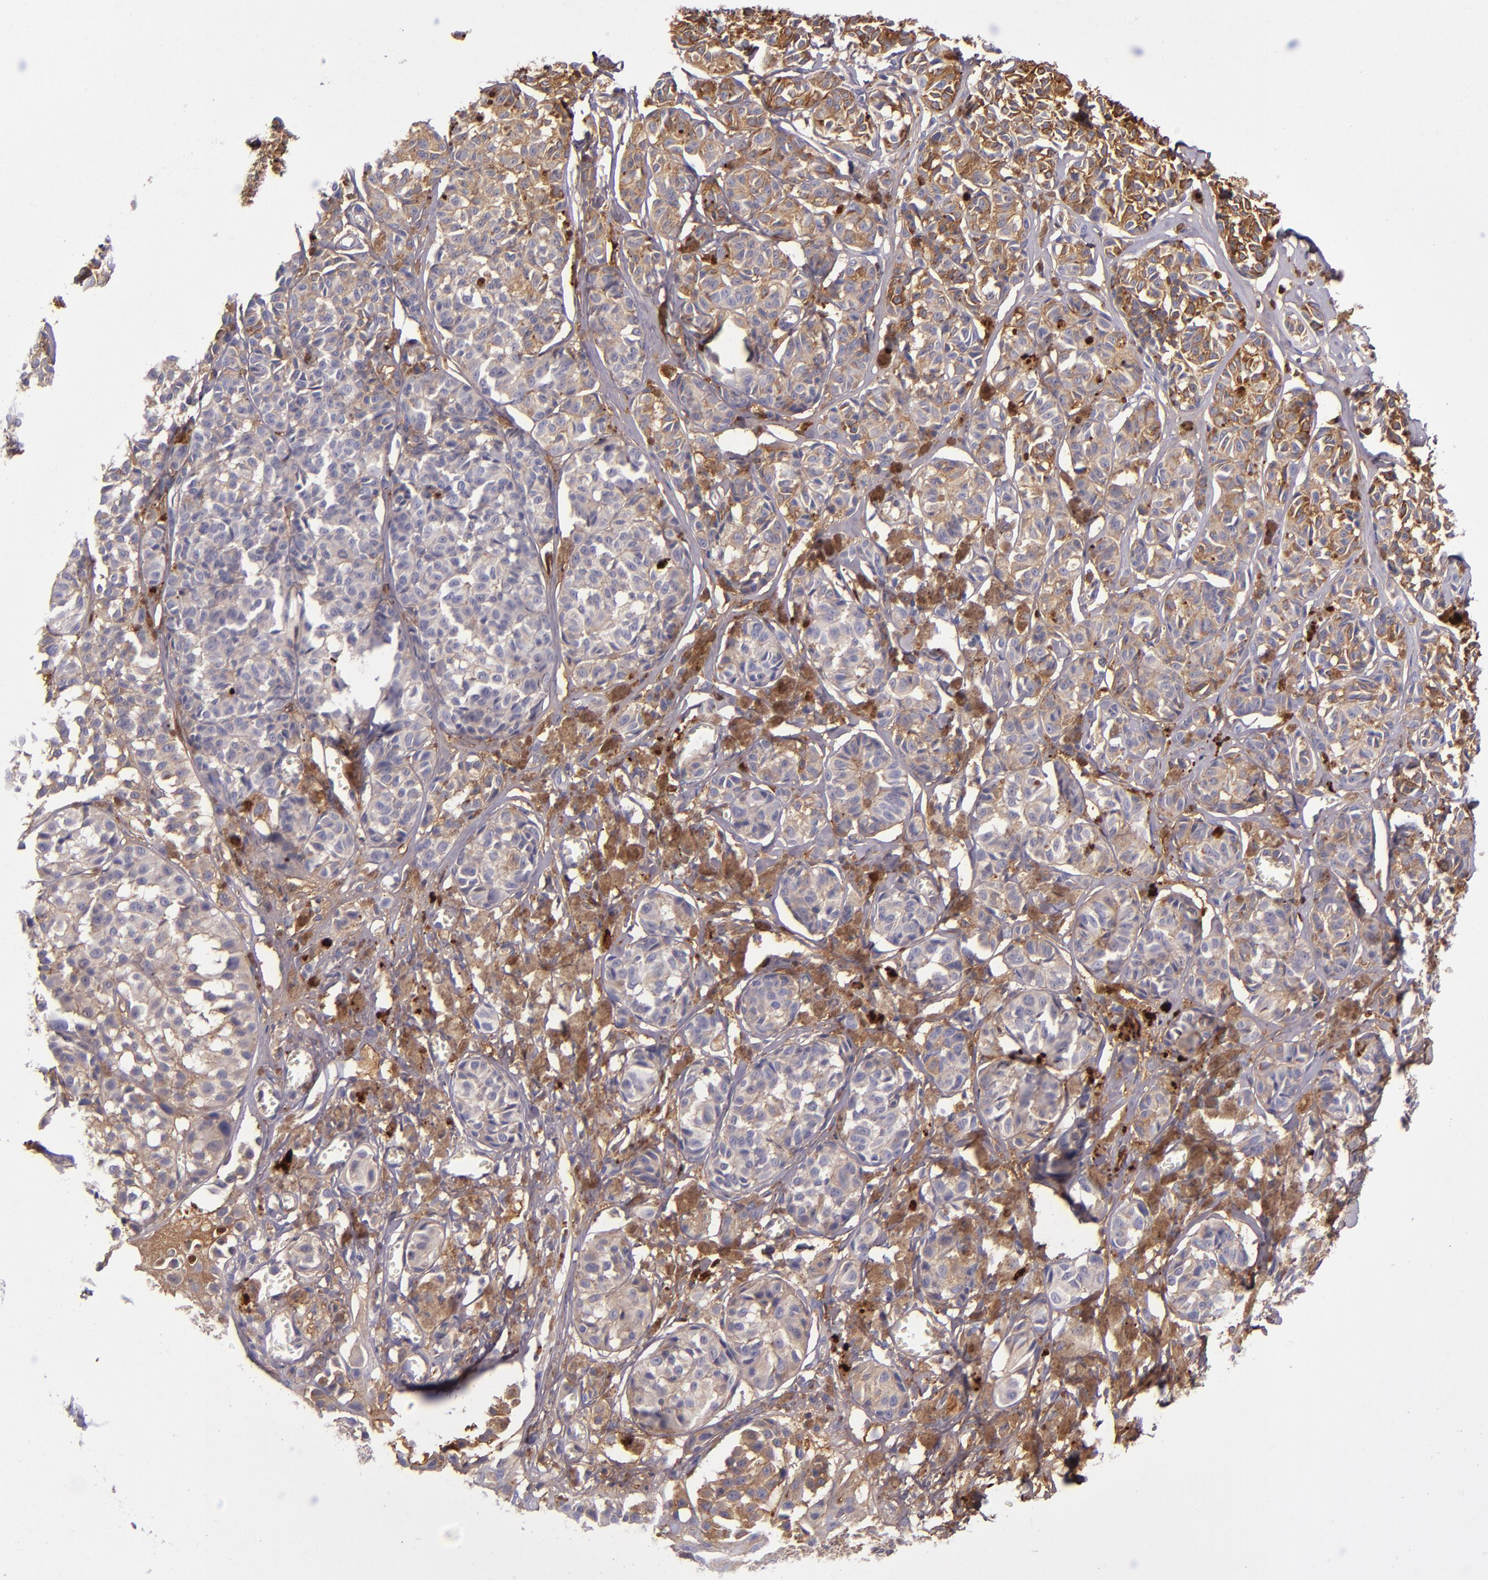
{"staining": {"intensity": "moderate", "quantity": "25%-75%", "location": "cytoplasmic/membranous"}, "tissue": "melanoma", "cell_type": "Tumor cells", "image_type": "cancer", "snomed": [{"axis": "morphology", "description": "Malignant melanoma, NOS"}, {"axis": "topography", "description": "Skin"}], "caption": "A medium amount of moderate cytoplasmic/membranous staining is present in approximately 25%-75% of tumor cells in melanoma tissue.", "gene": "CLEC3B", "patient": {"sex": "male", "age": 76}}